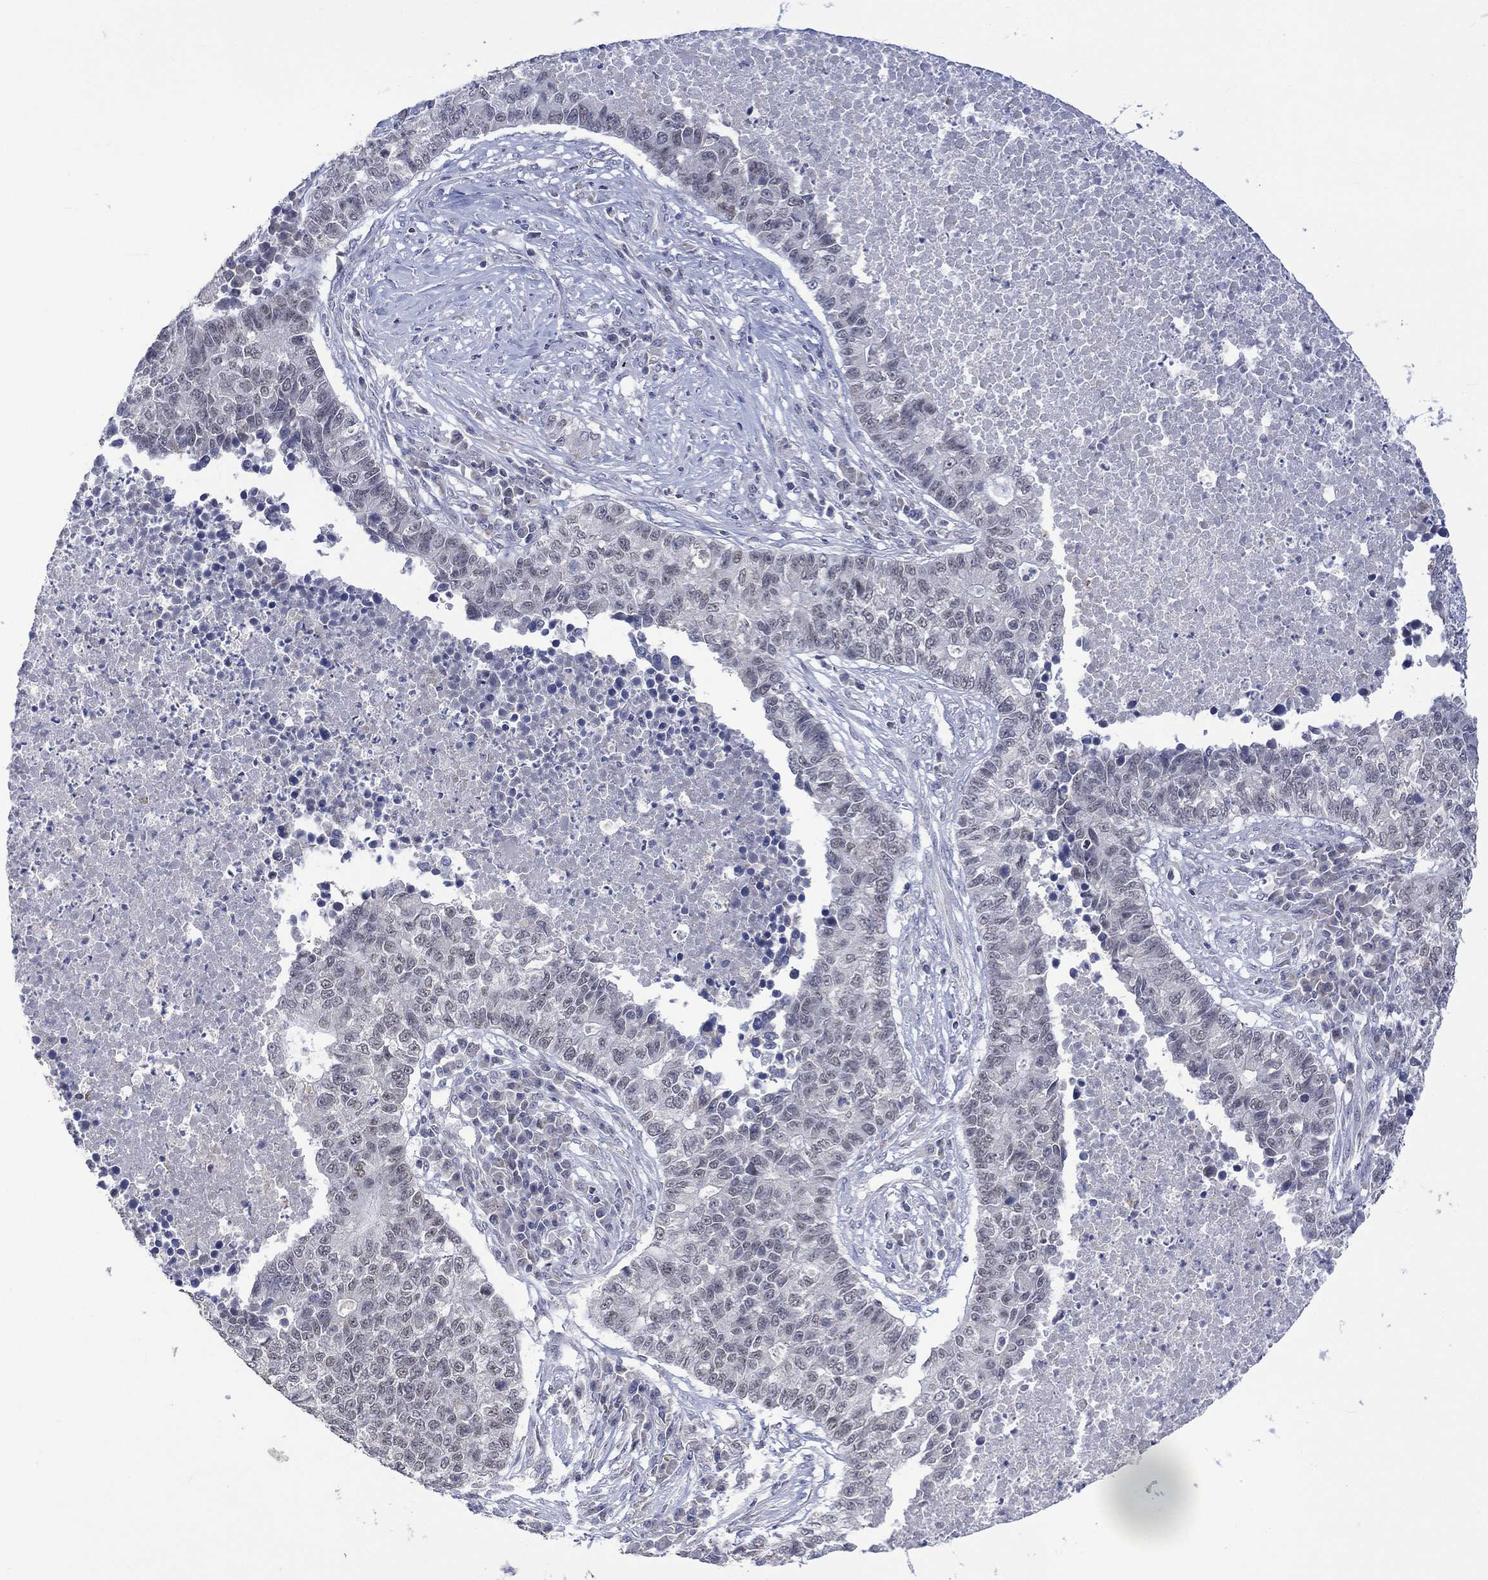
{"staining": {"intensity": "negative", "quantity": "none", "location": "none"}, "tissue": "lung cancer", "cell_type": "Tumor cells", "image_type": "cancer", "snomed": [{"axis": "morphology", "description": "Adenocarcinoma, NOS"}, {"axis": "topography", "description": "Lung"}], "caption": "Immunohistochemical staining of human adenocarcinoma (lung) exhibits no significant positivity in tumor cells.", "gene": "SLC48A1", "patient": {"sex": "male", "age": 57}}